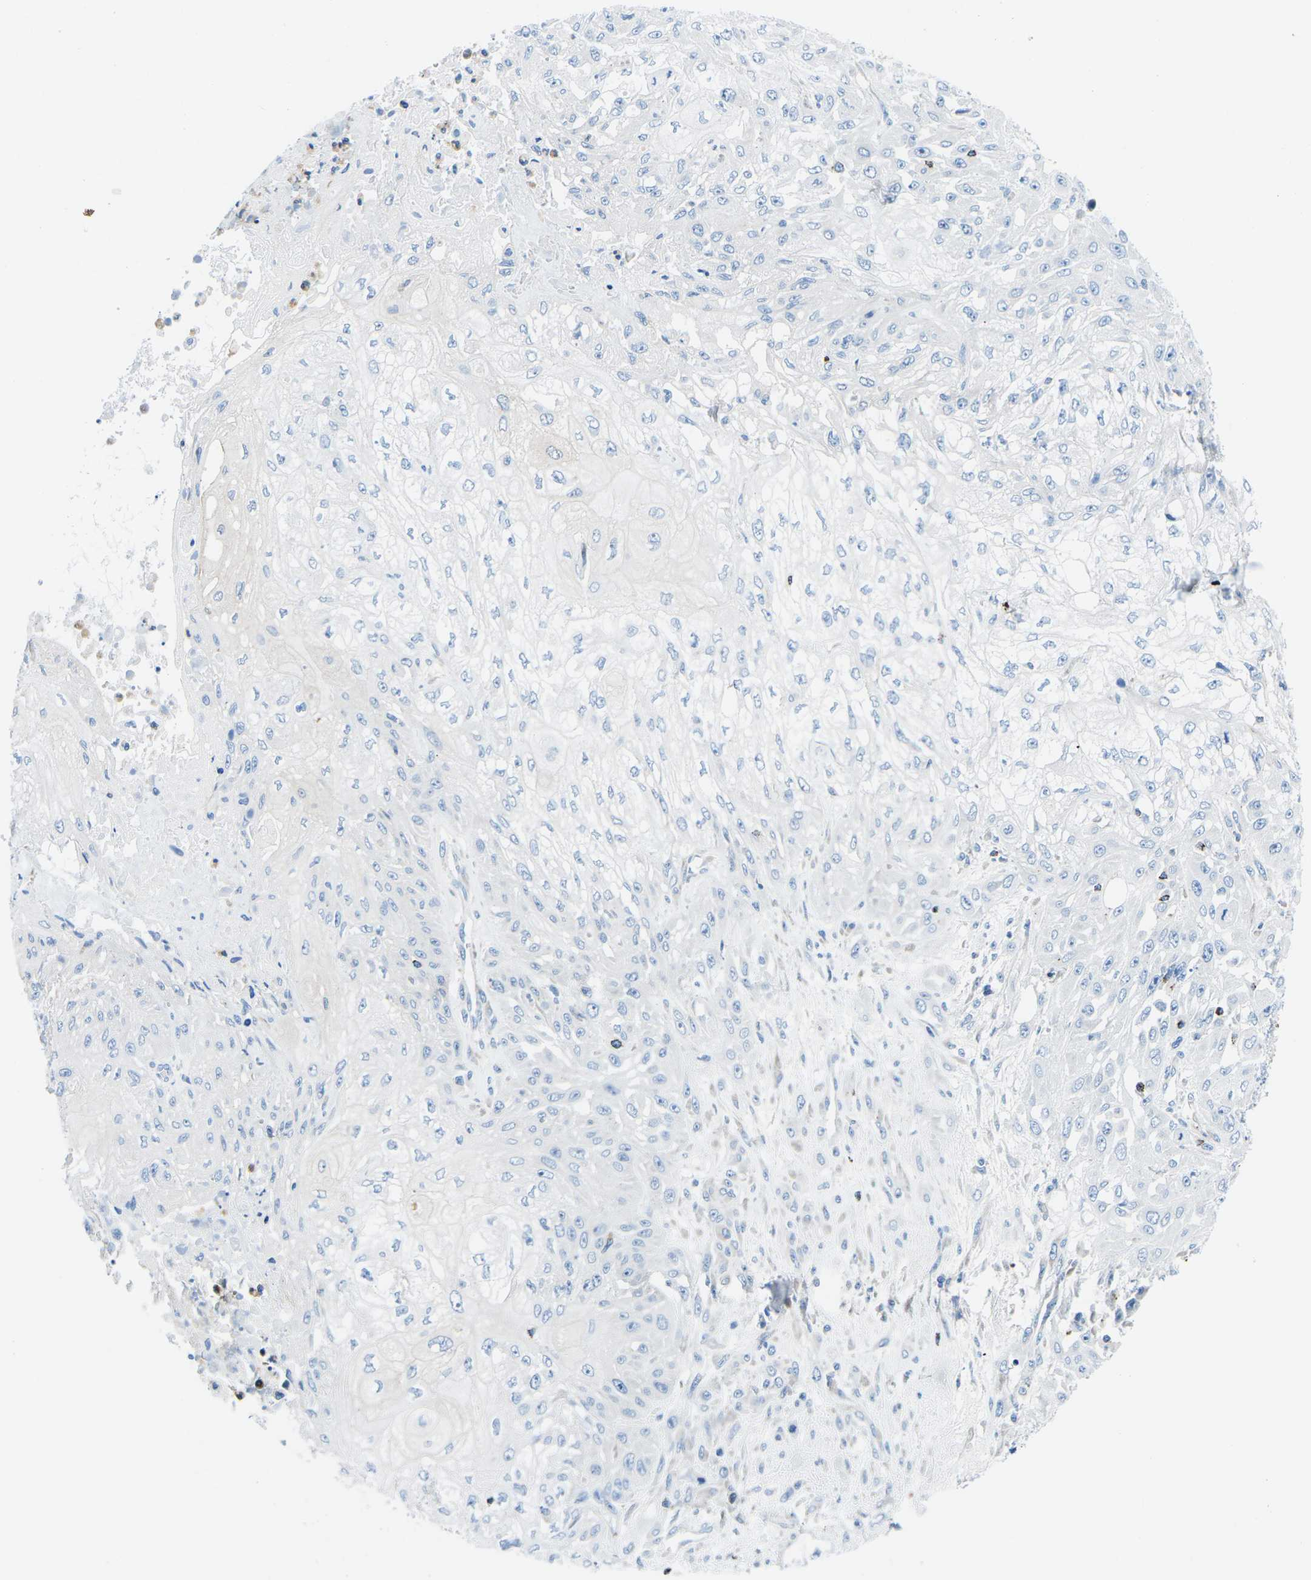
{"staining": {"intensity": "negative", "quantity": "none", "location": "none"}, "tissue": "skin cancer", "cell_type": "Tumor cells", "image_type": "cancer", "snomed": [{"axis": "morphology", "description": "Squamous cell carcinoma, NOS"}, {"axis": "morphology", "description": "Squamous cell carcinoma, metastatic, NOS"}, {"axis": "topography", "description": "Skin"}, {"axis": "topography", "description": "Lymph node"}], "caption": "The histopathology image exhibits no significant expression in tumor cells of squamous cell carcinoma (skin).", "gene": "MC4R", "patient": {"sex": "male", "age": 75}}